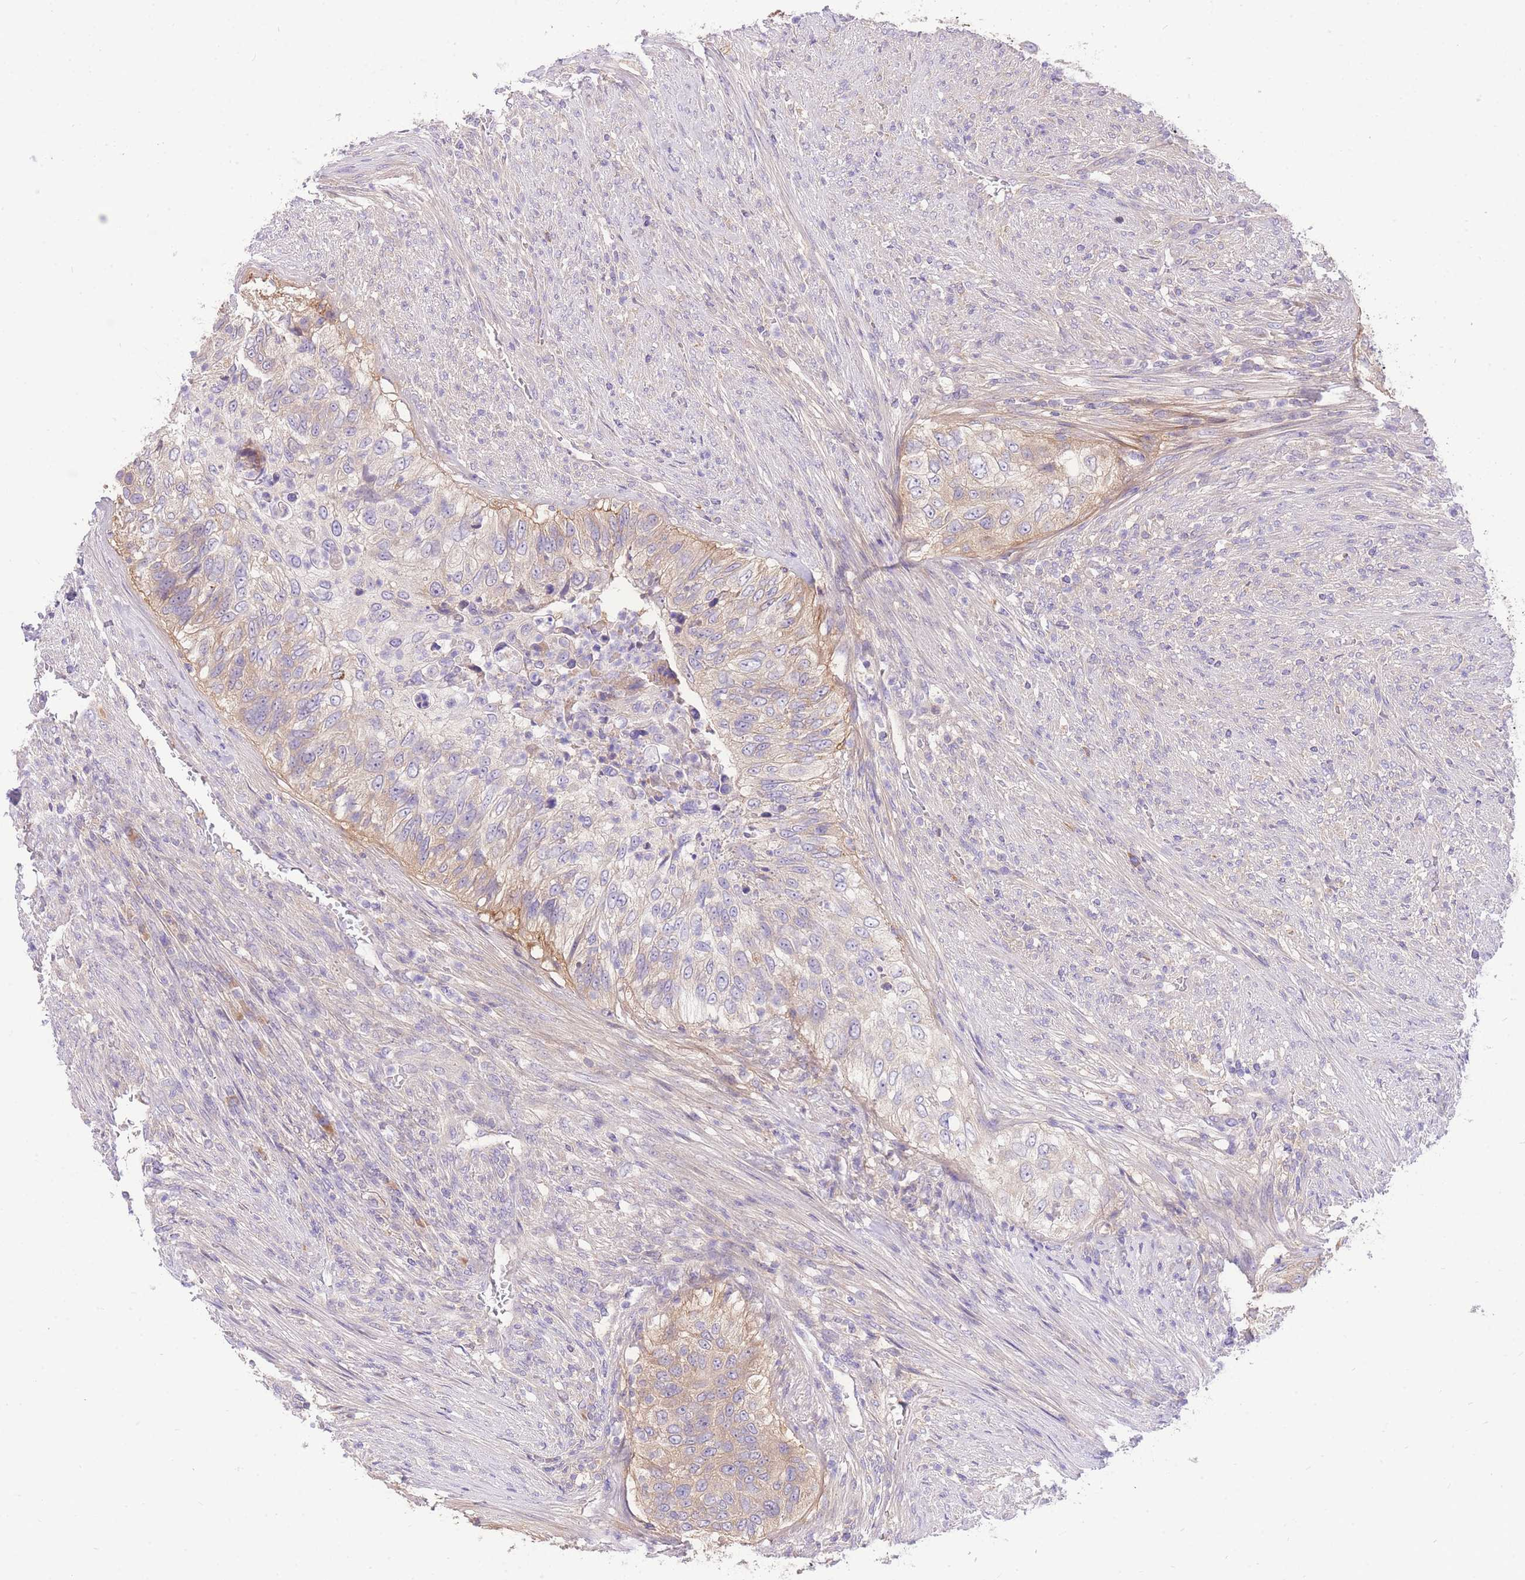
{"staining": {"intensity": "weak", "quantity": "<25%", "location": "cytoplasmic/membranous"}, "tissue": "urothelial cancer", "cell_type": "Tumor cells", "image_type": "cancer", "snomed": [{"axis": "morphology", "description": "Urothelial carcinoma, High grade"}, {"axis": "topography", "description": "Urinary bladder"}], "caption": "Tumor cells show no significant staining in high-grade urothelial carcinoma.", "gene": "LIPH", "patient": {"sex": "female", "age": 60}}